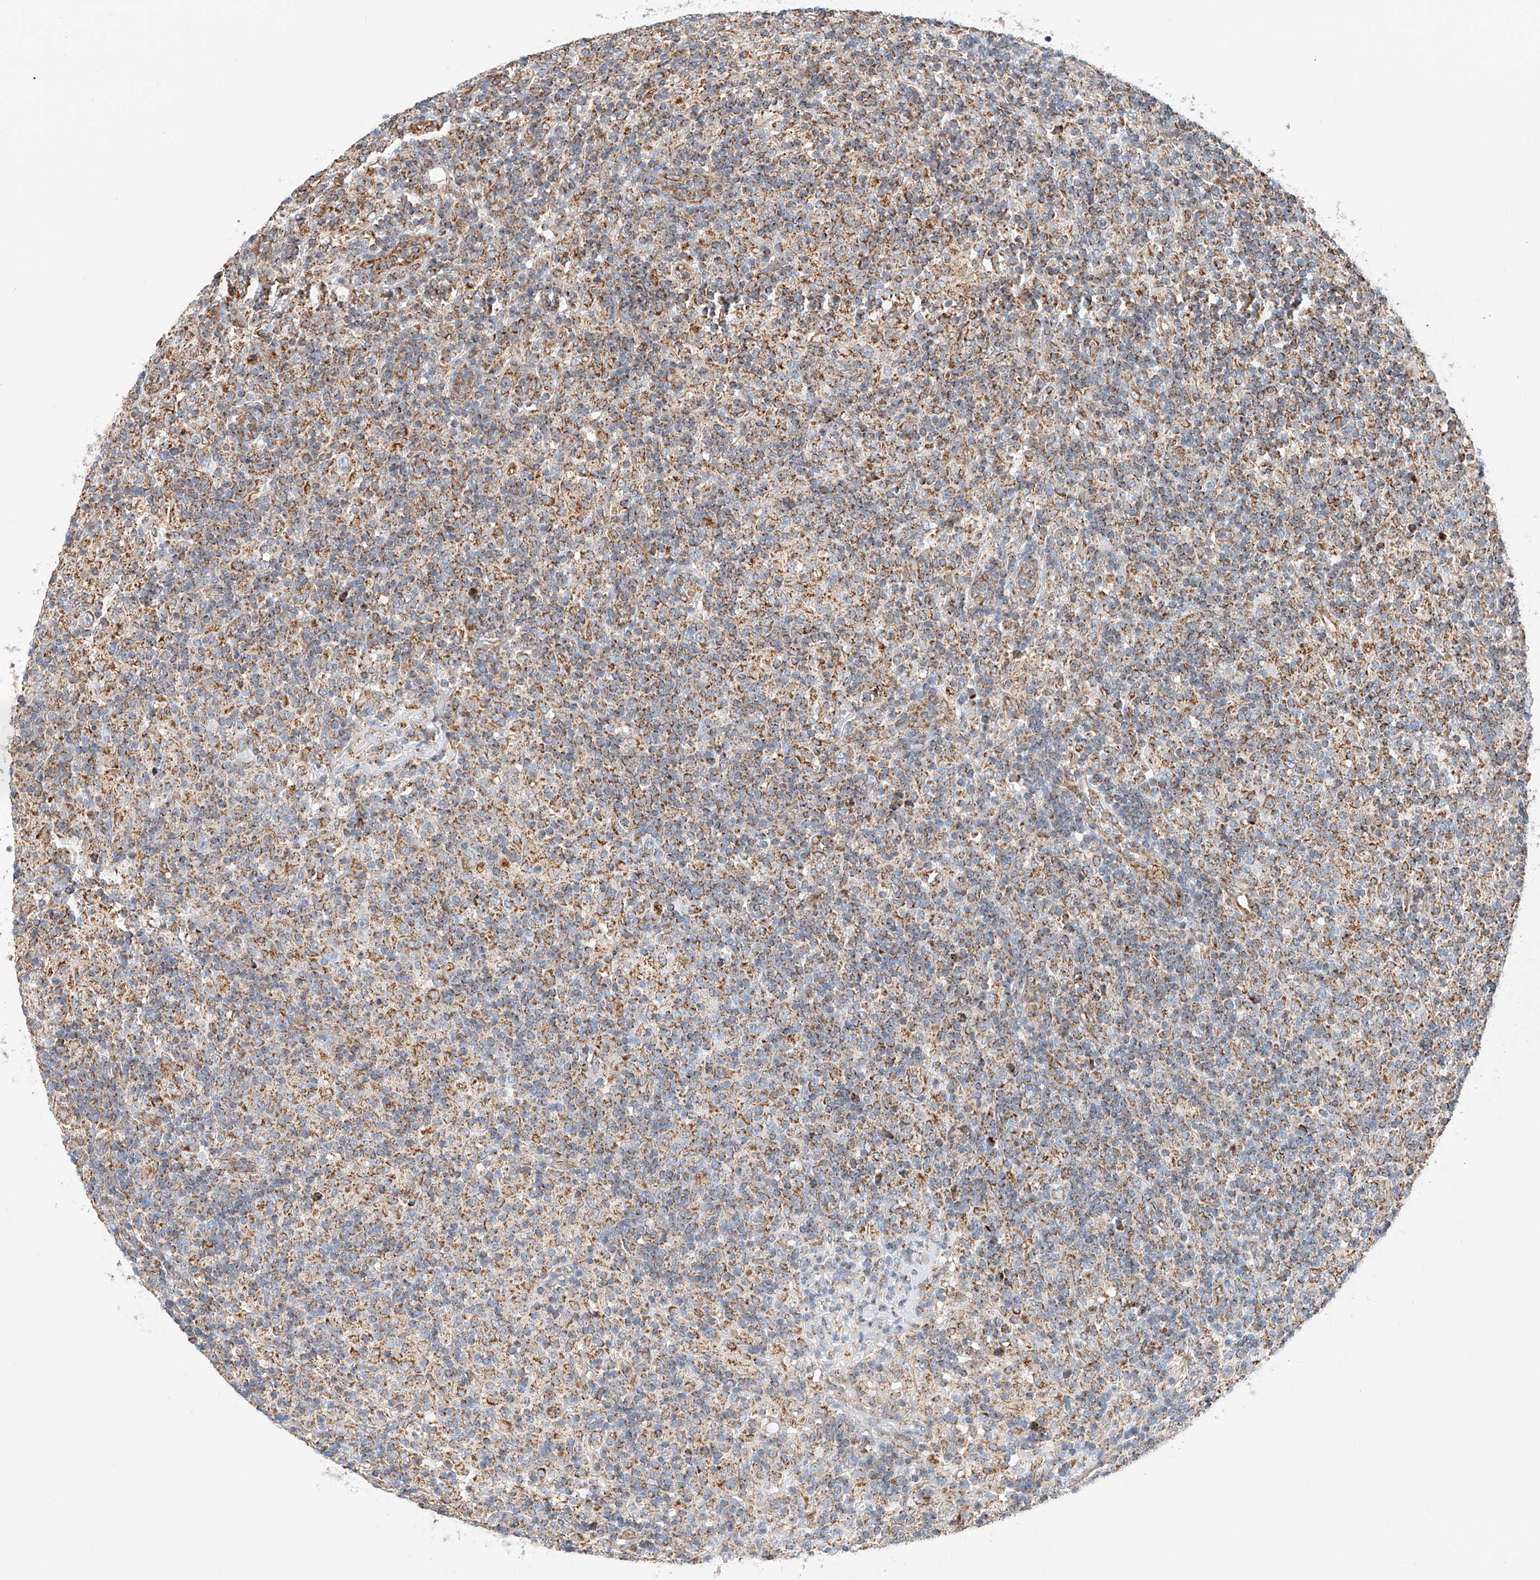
{"staining": {"intensity": "weak", "quantity": "25%-75%", "location": "cytoplasmic/membranous"}, "tissue": "lymphoma", "cell_type": "Tumor cells", "image_type": "cancer", "snomed": [{"axis": "morphology", "description": "Hodgkin's disease, NOS"}, {"axis": "topography", "description": "Lymph node"}], "caption": "Immunohistochemistry (IHC) photomicrograph of neoplastic tissue: lymphoma stained using IHC exhibits low levels of weak protein expression localized specifically in the cytoplasmic/membranous of tumor cells, appearing as a cytoplasmic/membranous brown color.", "gene": "NDUFV3", "patient": {"sex": "male", "age": 70}}